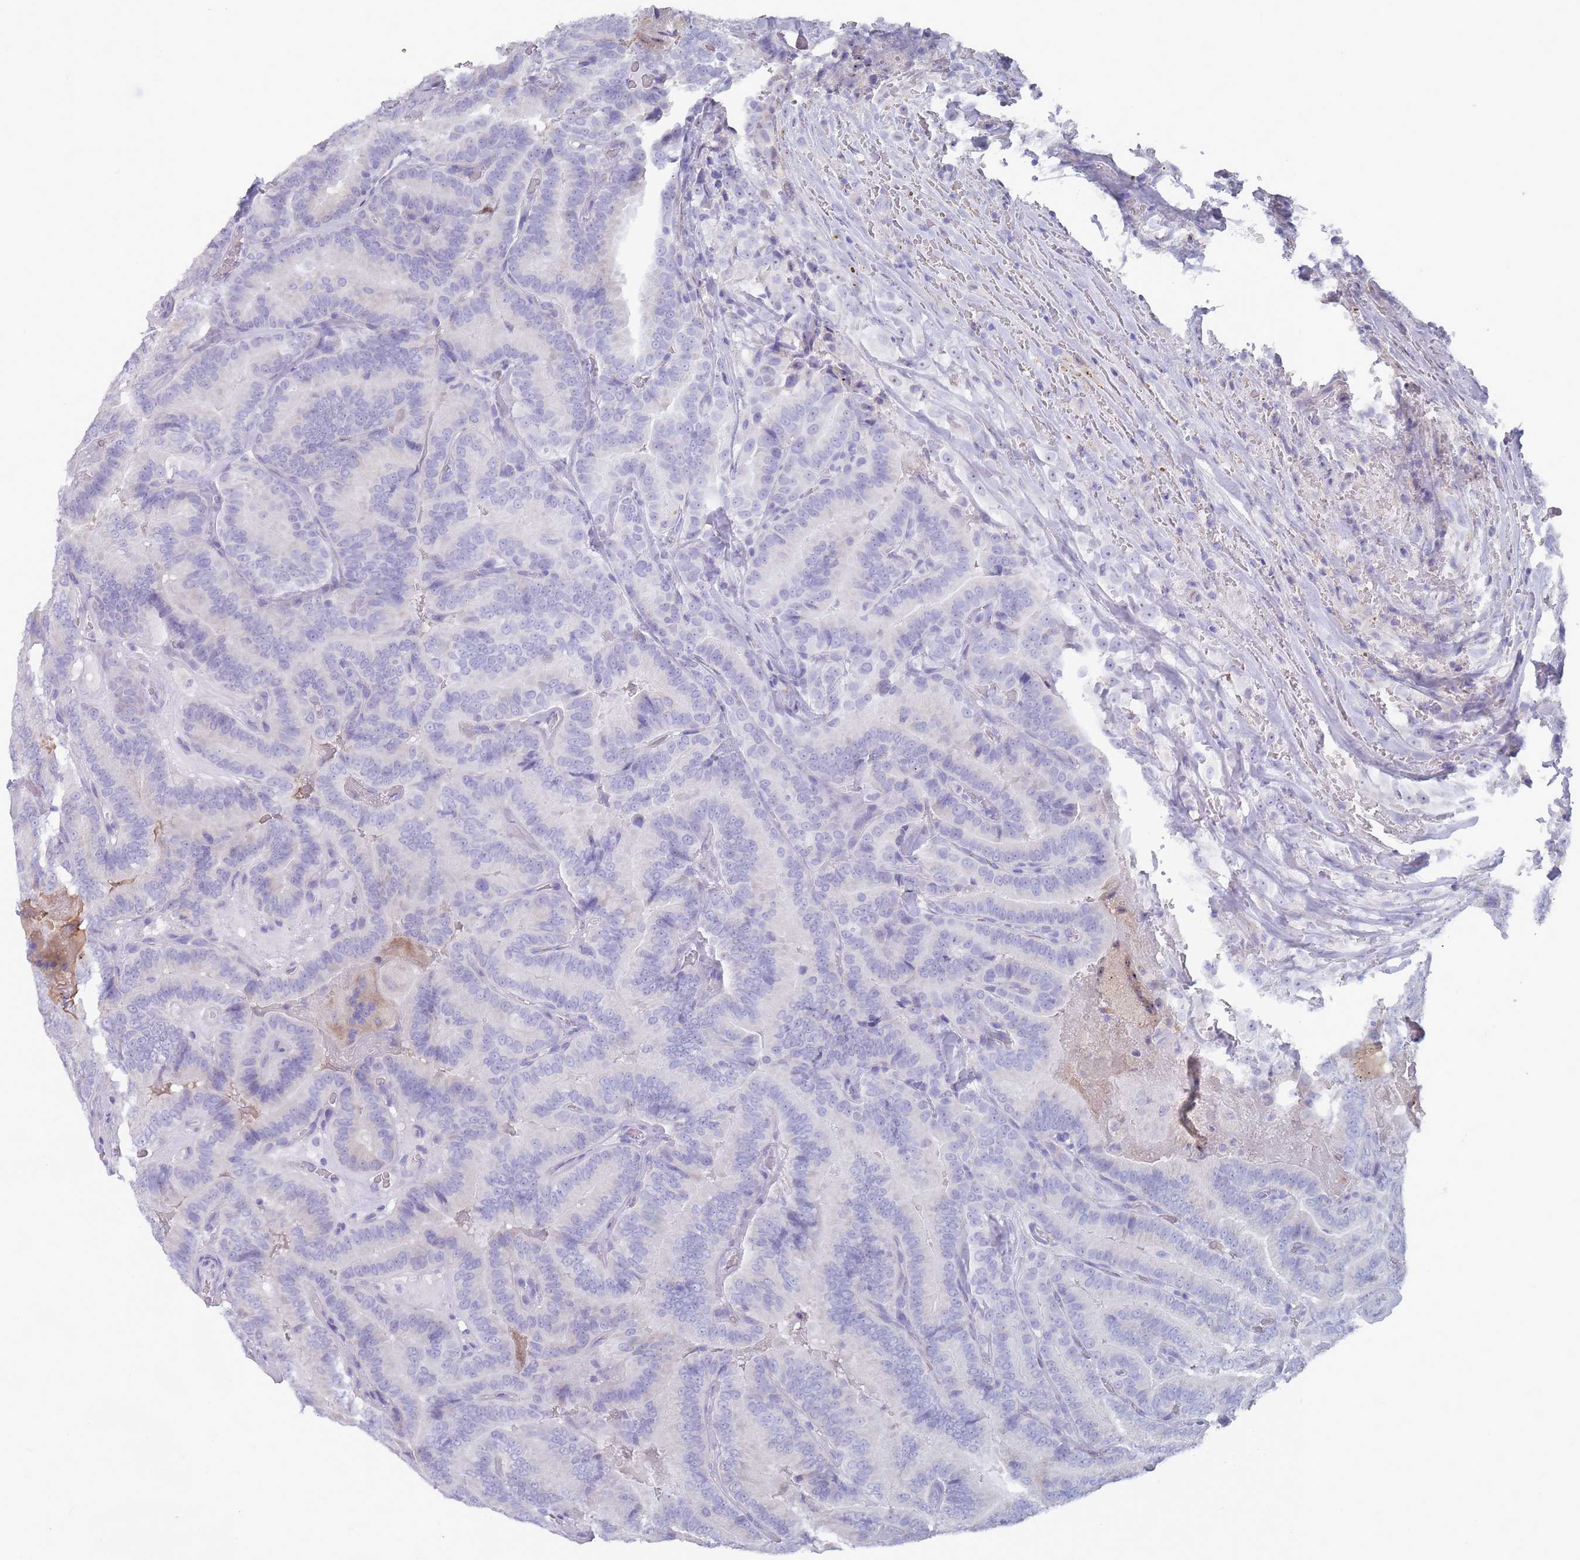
{"staining": {"intensity": "negative", "quantity": "none", "location": "none"}, "tissue": "thyroid cancer", "cell_type": "Tumor cells", "image_type": "cancer", "snomed": [{"axis": "morphology", "description": "Papillary adenocarcinoma, NOS"}, {"axis": "topography", "description": "Thyroid gland"}], "caption": "Tumor cells show no significant protein expression in thyroid papillary adenocarcinoma.", "gene": "ST8SIA5", "patient": {"sex": "male", "age": 61}}